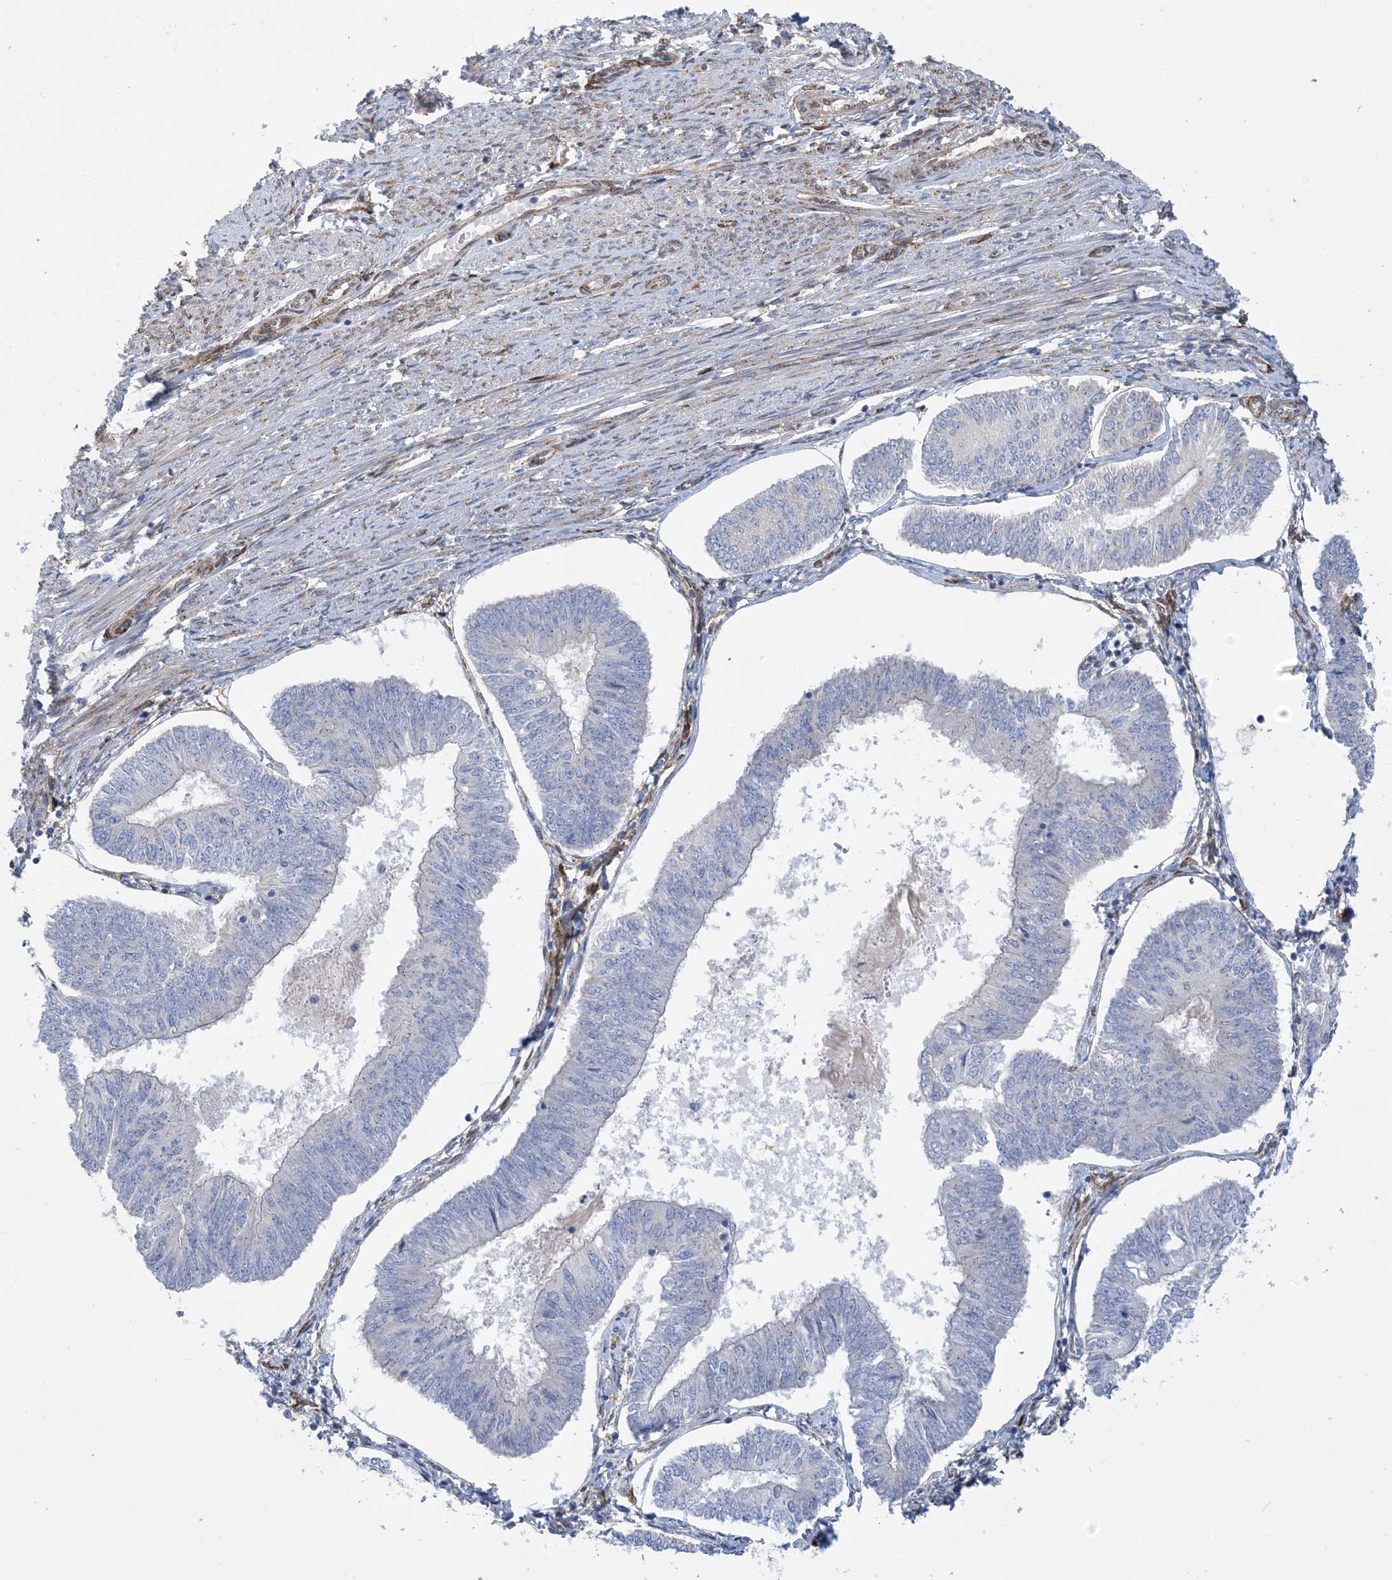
{"staining": {"intensity": "negative", "quantity": "none", "location": "none"}, "tissue": "endometrial cancer", "cell_type": "Tumor cells", "image_type": "cancer", "snomed": [{"axis": "morphology", "description": "Adenocarcinoma, NOS"}, {"axis": "topography", "description": "Endometrium"}], "caption": "Human adenocarcinoma (endometrial) stained for a protein using immunohistochemistry (IHC) displays no staining in tumor cells.", "gene": "RBMS3", "patient": {"sex": "female", "age": 58}}